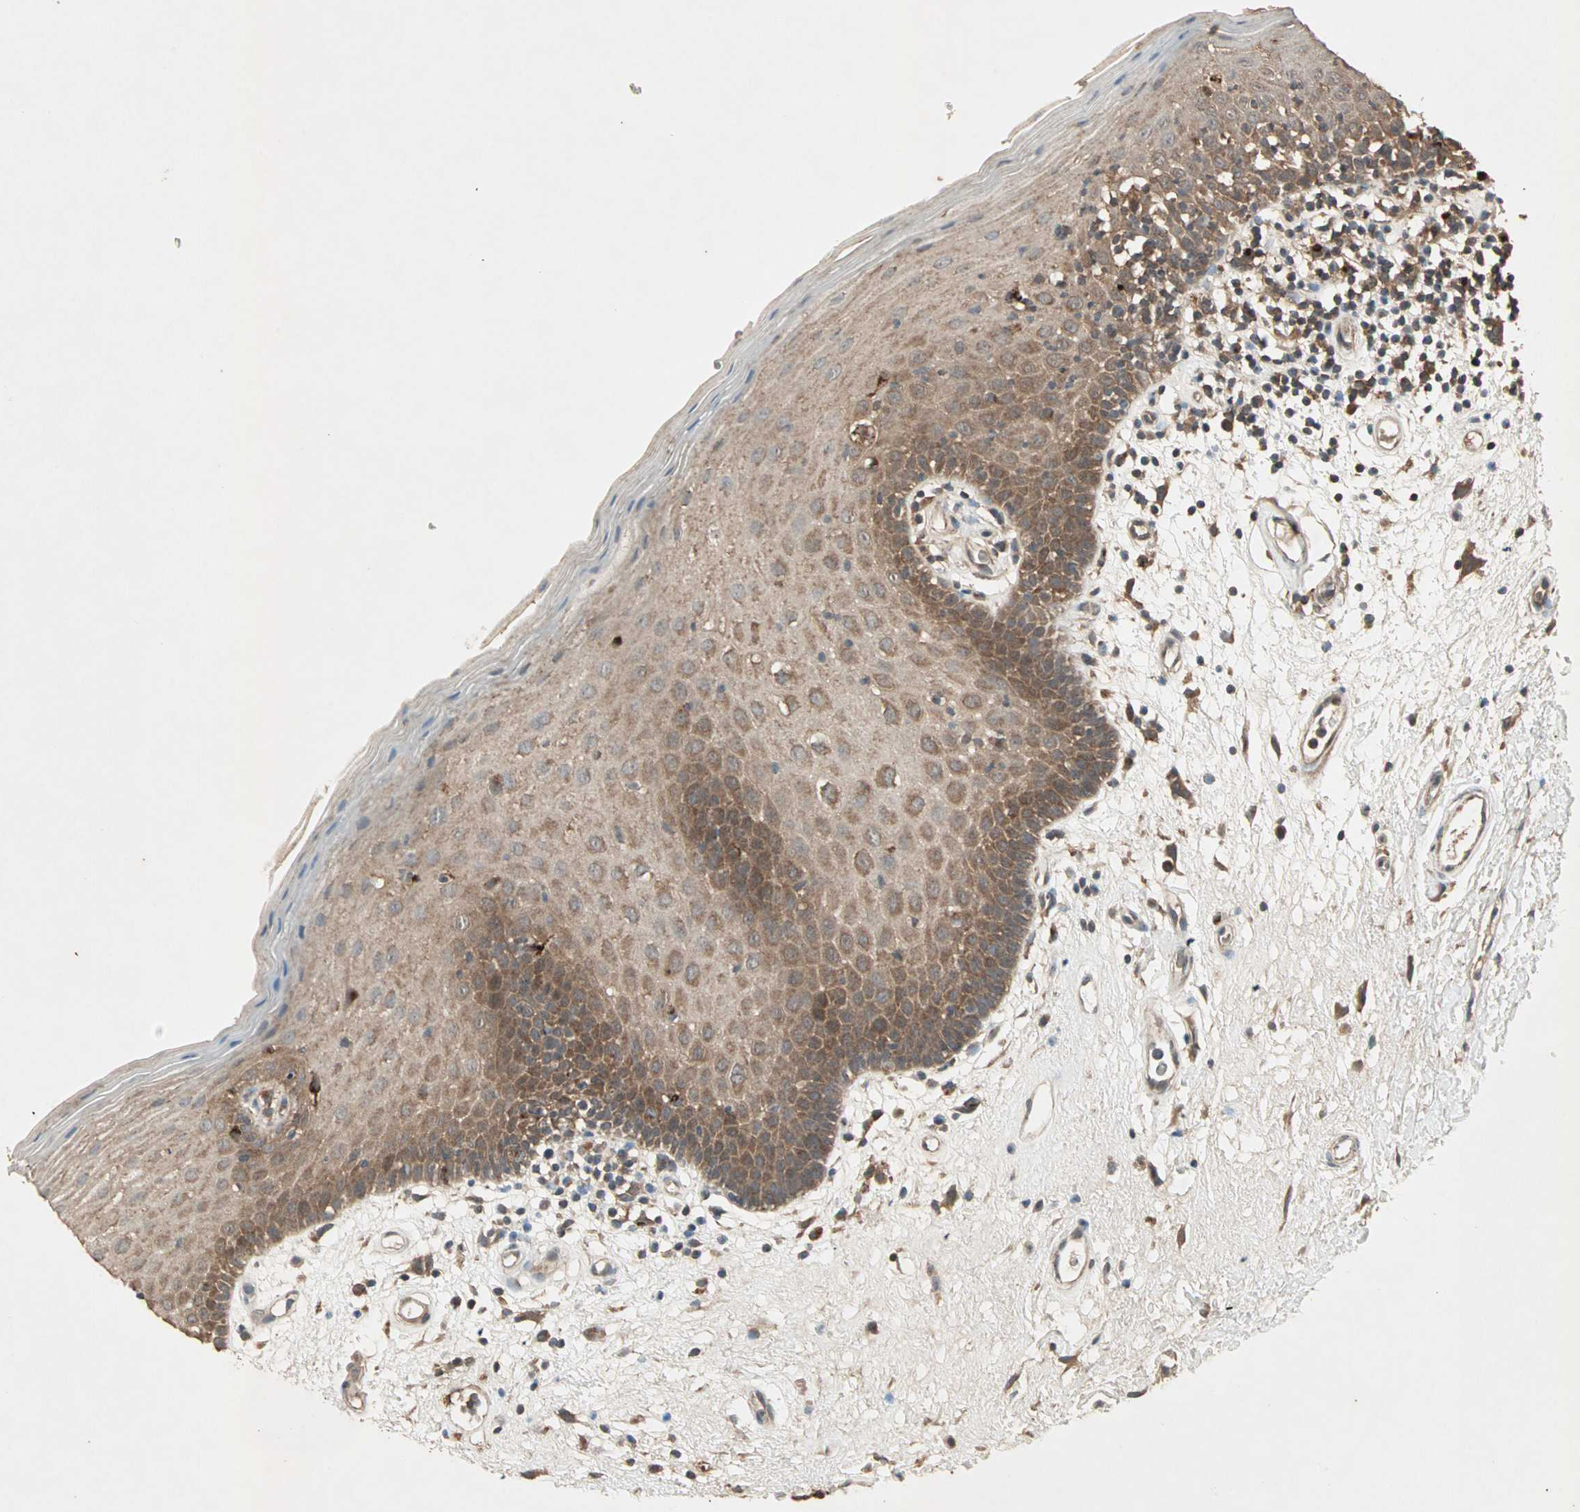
{"staining": {"intensity": "moderate", "quantity": ">75%", "location": "cytoplasmic/membranous"}, "tissue": "oral mucosa", "cell_type": "Squamous epithelial cells", "image_type": "normal", "snomed": [{"axis": "morphology", "description": "Normal tissue, NOS"}, {"axis": "morphology", "description": "Squamous cell carcinoma, NOS"}, {"axis": "topography", "description": "Skeletal muscle"}, {"axis": "topography", "description": "Oral tissue"}, {"axis": "topography", "description": "Head-Neck"}], "caption": "Protein analysis of normal oral mucosa displays moderate cytoplasmic/membranous expression in approximately >75% of squamous epithelial cells.", "gene": "UBAC1", "patient": {"sex": "male", "age": 71}}